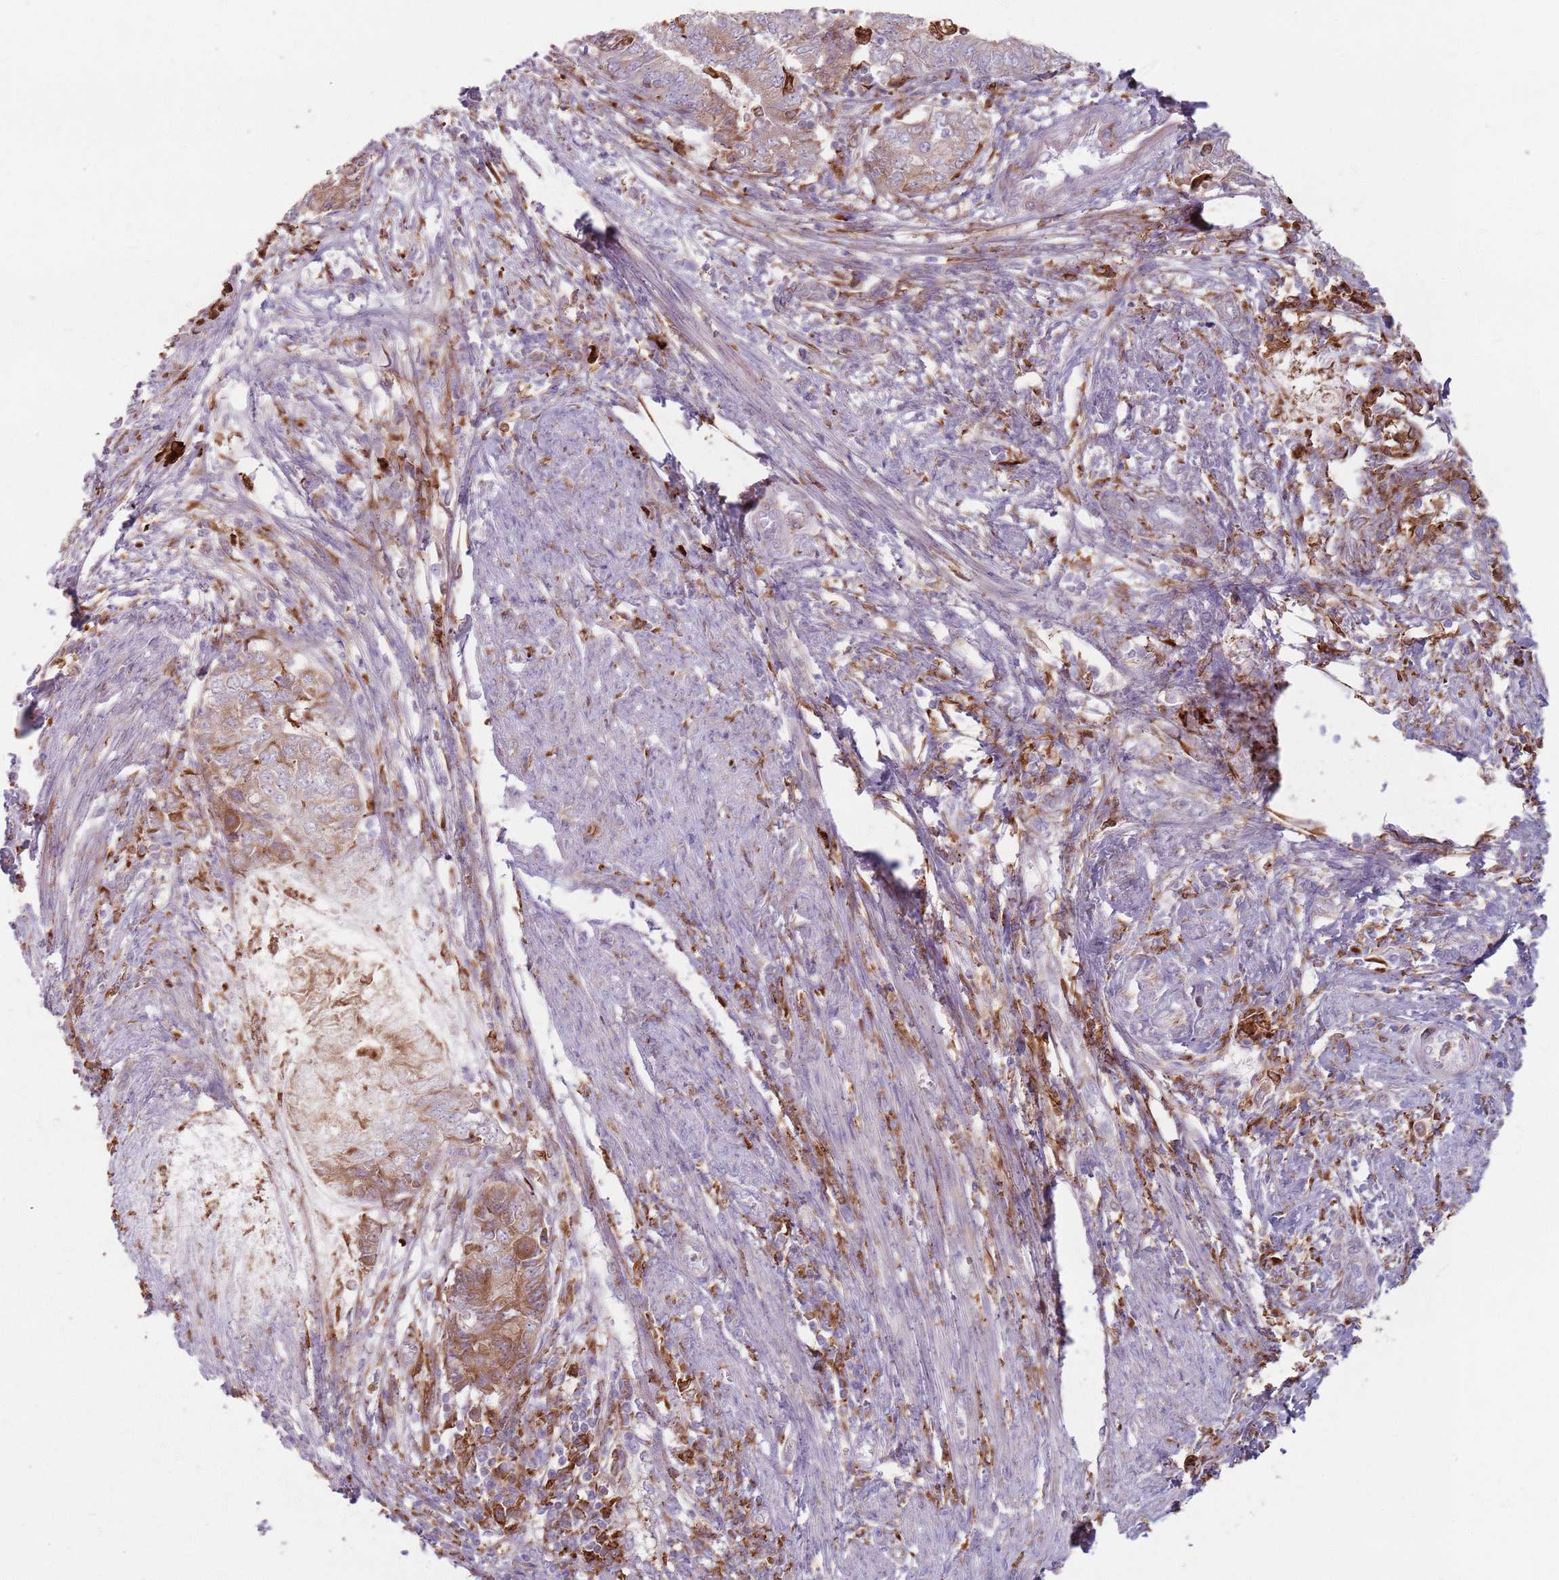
{"staining": {"intensity": "moderate", "quantity": "25%-75%", "location": "cytoplasmic/membranous"}, "tissue": "endometrial cancer", "cell_type": "Tumor cells", "image_type": "cancer", "snomed": [{"axis": "morphology", "description": "Adenocarcinoma, NOS"}, {"axis": "topography", "description": "Endometrium"}], "caption": "A brown stain labels moderate cytoplasmic/membranous staining of a protein in endometrial cancer tumor cells. (DAB IHC, brown staining for protein, blue staining for nuclei).", "gene": "COLGALT1", "patient": {"sex": "female", "age": 62}}